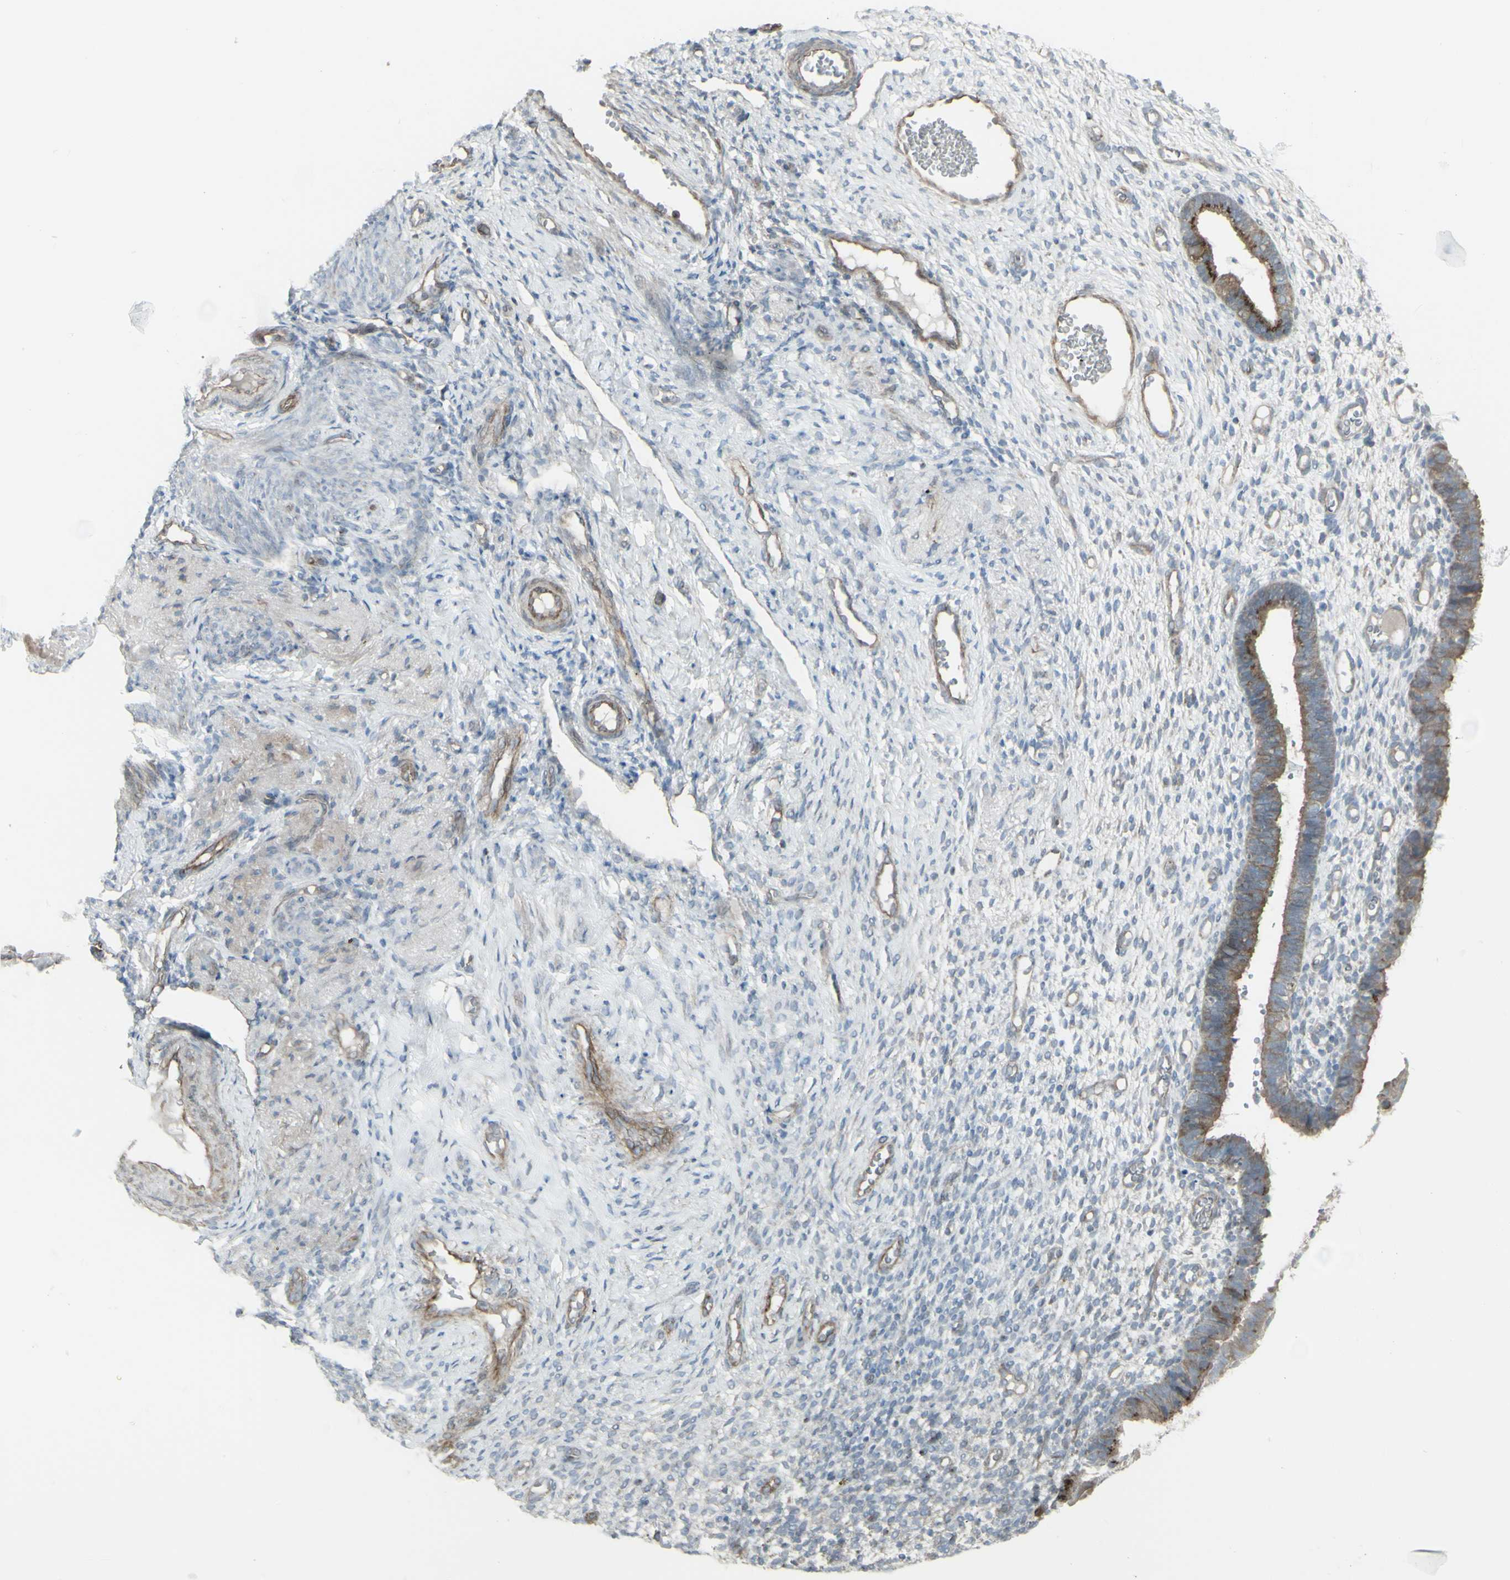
{"staining": {"intensity": "weak", "quantity": "25%-75%", "location": "cytoplasmic/membranous"}, "tissue": "endometrium", "cell_type": "Cells in endometrial stroma", "image_type": "normal", "snomed": [{"axis": "morphology", "description": "Normal tissue, NOS"}, {"axis": "topography", "description": "Endometrium"}], "caption": "This is a micrograph of immunohistochemistry (IHC) staining of normal endometrium, which shows weak expression in the cytoplasmic/membranous of cells in endometrial stroma.", "gene": "GALNT6", "patient": {"sex": "female", "age": 61}}